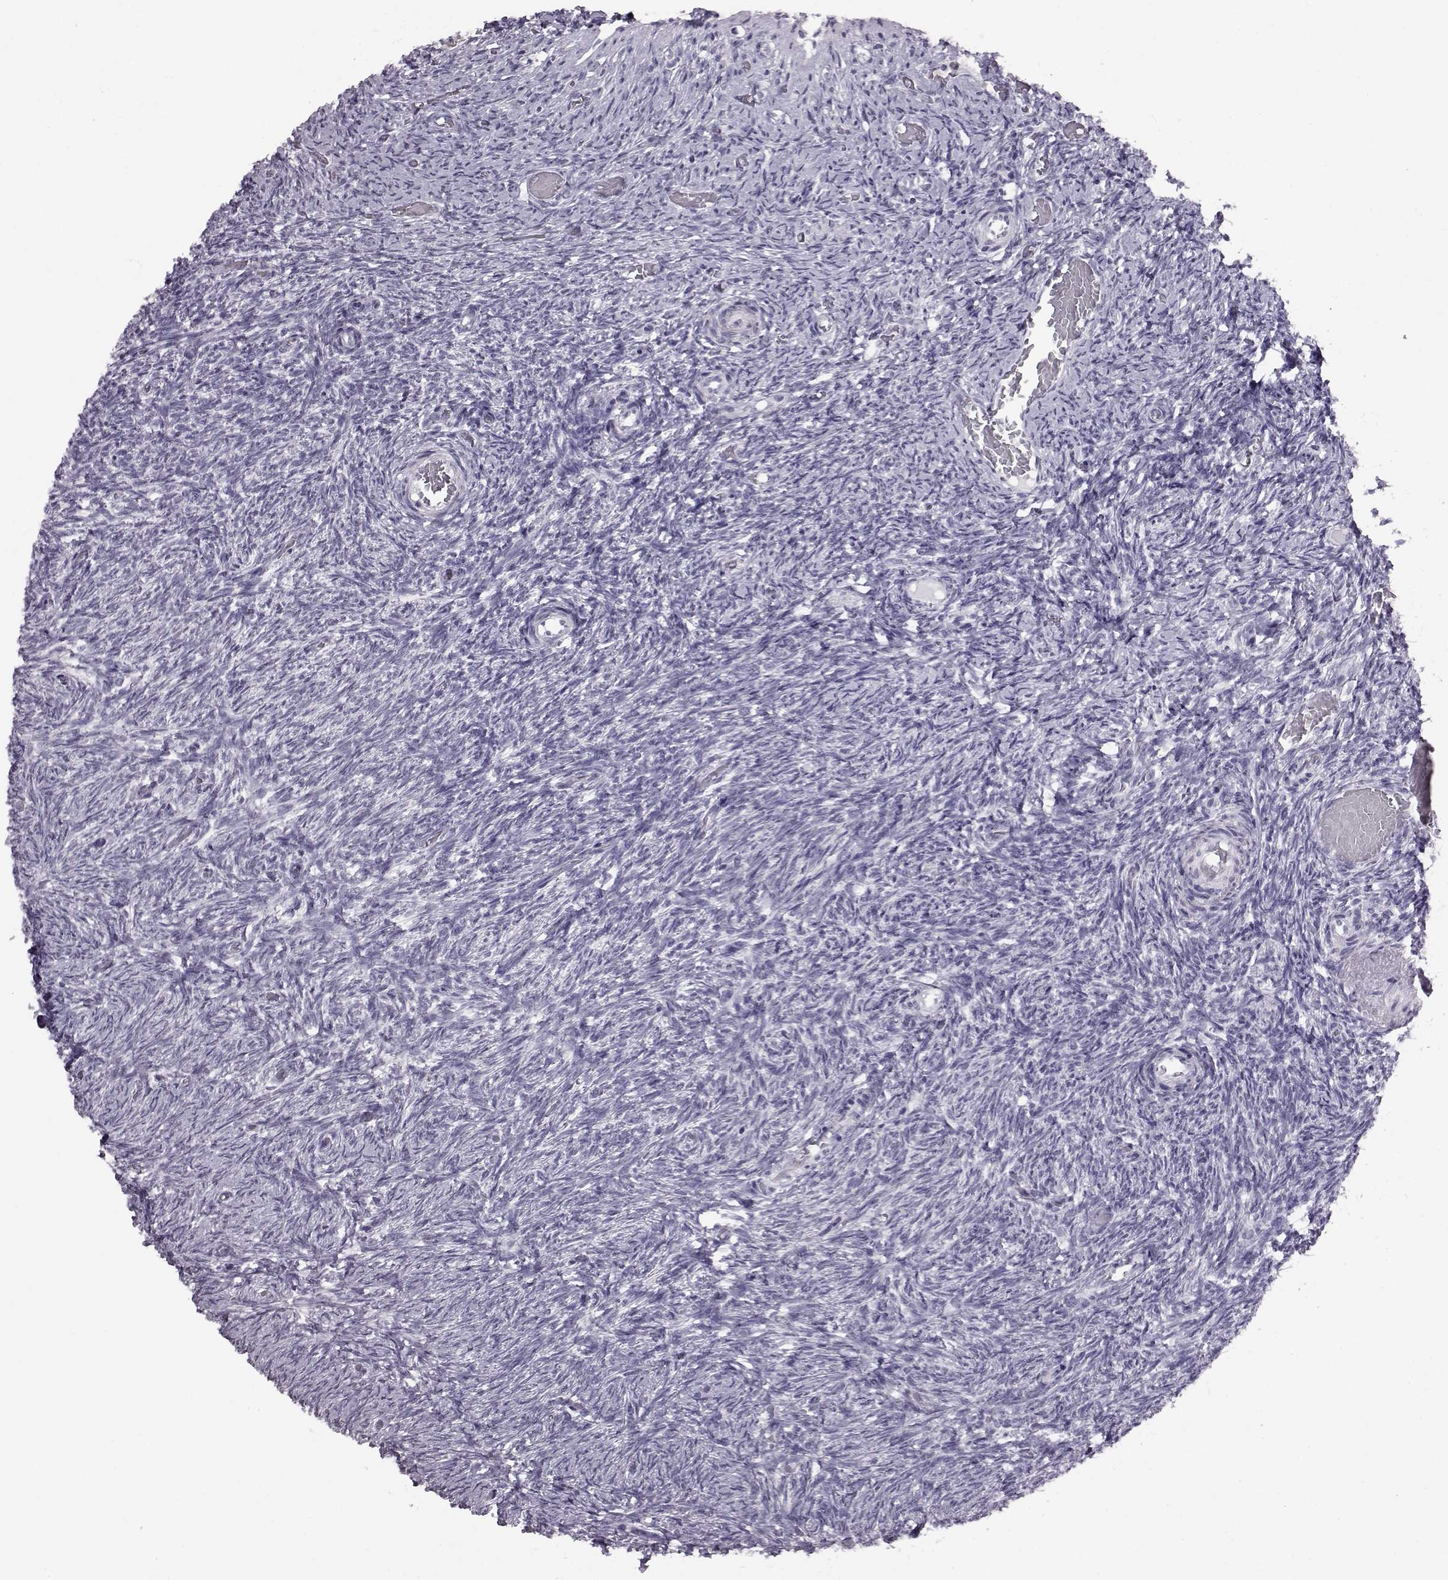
{"staining": {"intensity": "negative", "quantity": "none", "location": "none"}, "tissue": "ovary", "cell_type": "Follicle cells", "image_type": "normal", "snomed": [{"axis": "morphology", "description": "Normal tissue, NOS"}, {"axis": "topography", "description": "Ovary"}], "caption": "Ovary stained for a protein using immunohistochemistry (IHC) exhibits no expression follicle cells.", "gene": "ADGRG2", "patient": {"sex": "female", "age": 39}}